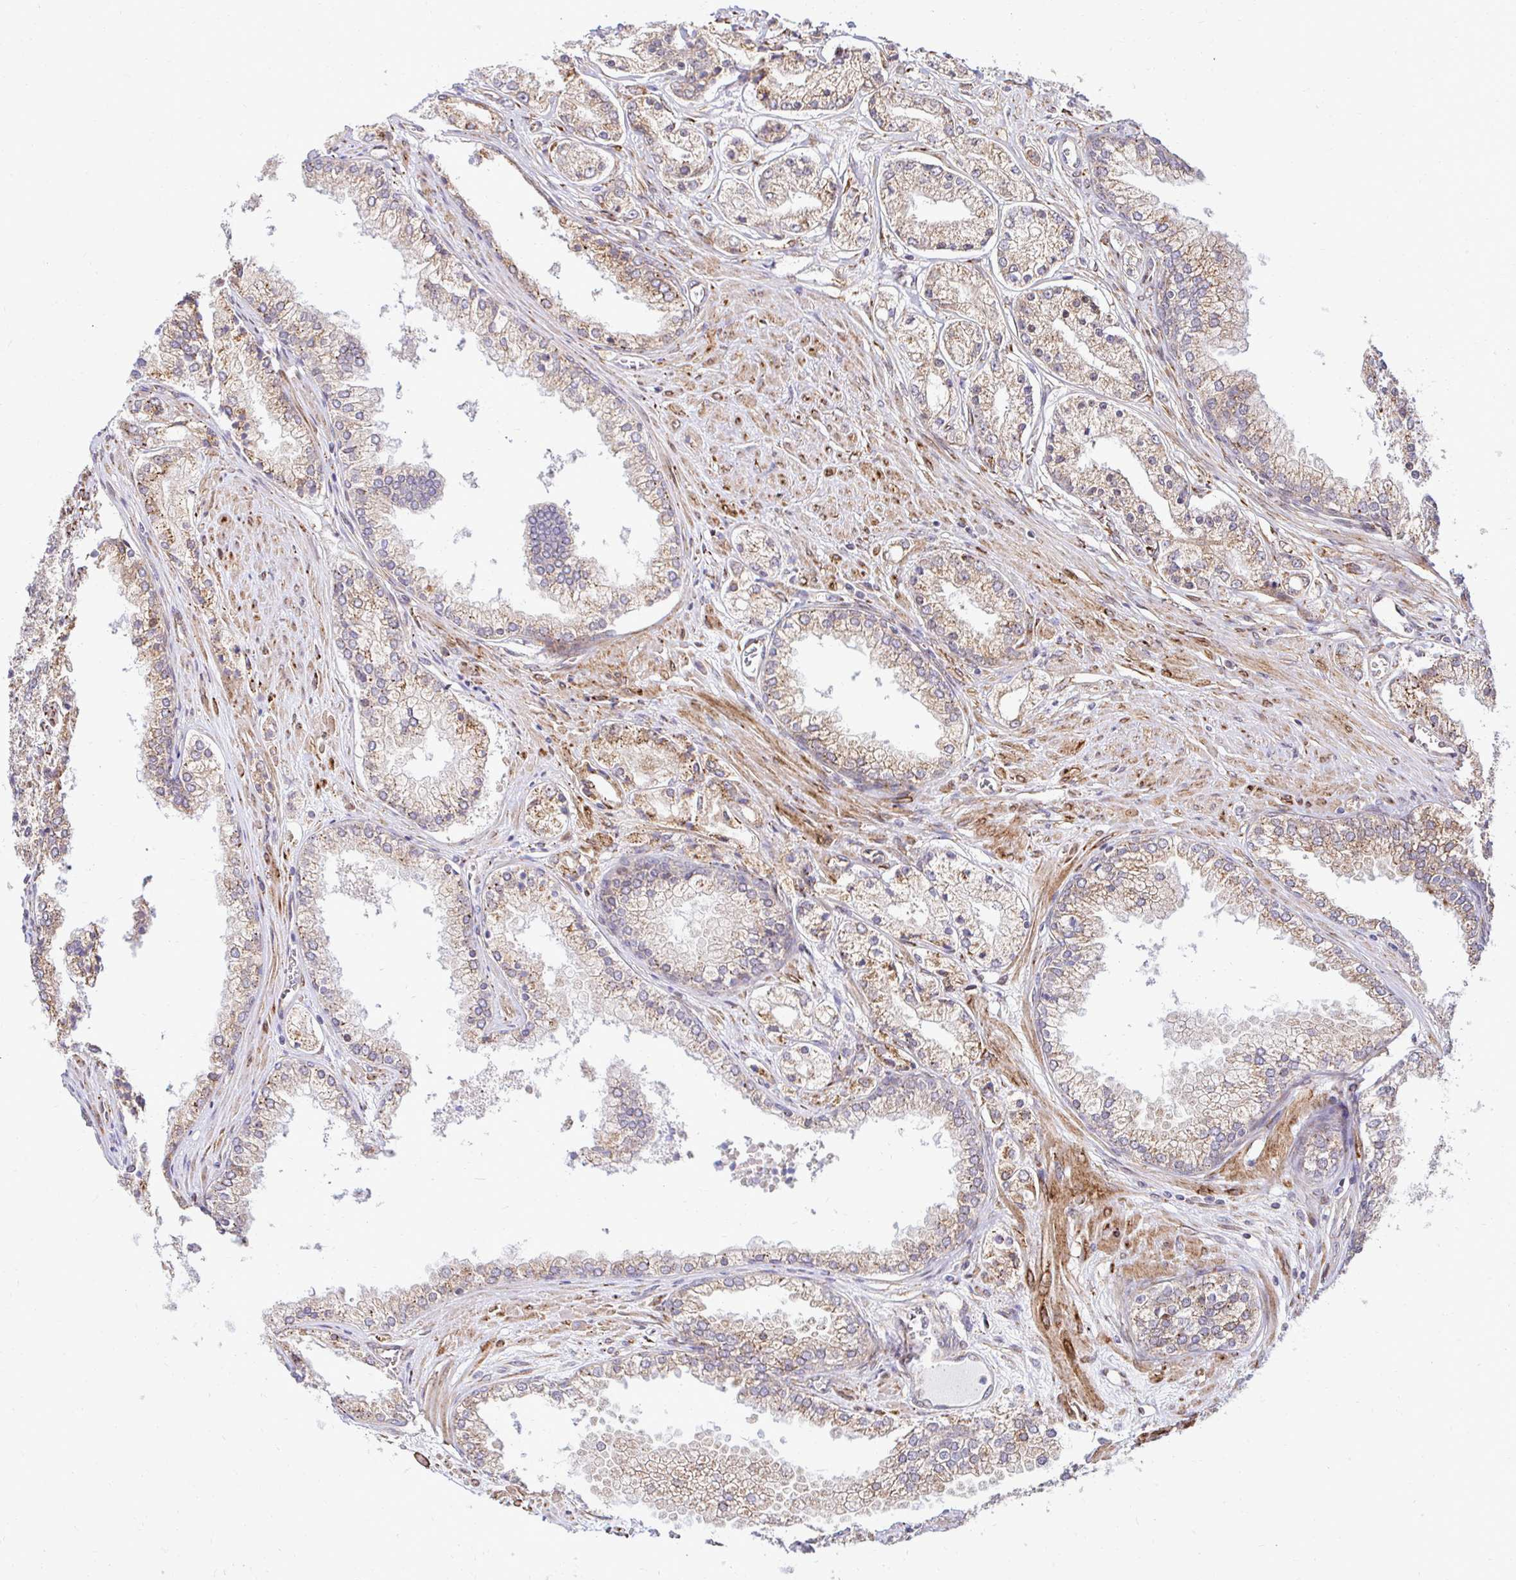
{"staining": {"intensity": "weak", "quantity": ">75%", "location": "cytoplasmic/membranous"}, "tissue": "prostate cancer", "cell_type": "Tumor cells", "image_type": "cancer", "snomed": [{"axis": "morphology", "description": "Adenocarcinoma, High grade"}, {"axis": "topography", "description": "Prostate"}], "caption": "Protein analysis of high-grade adenocarcinoma (prostate) tissue shows weak cytoplasmic/membranous expression in approximately >75% of tumor cells.", "gene": "HPS1", "patient": {"sex": "male", "age": 66}}